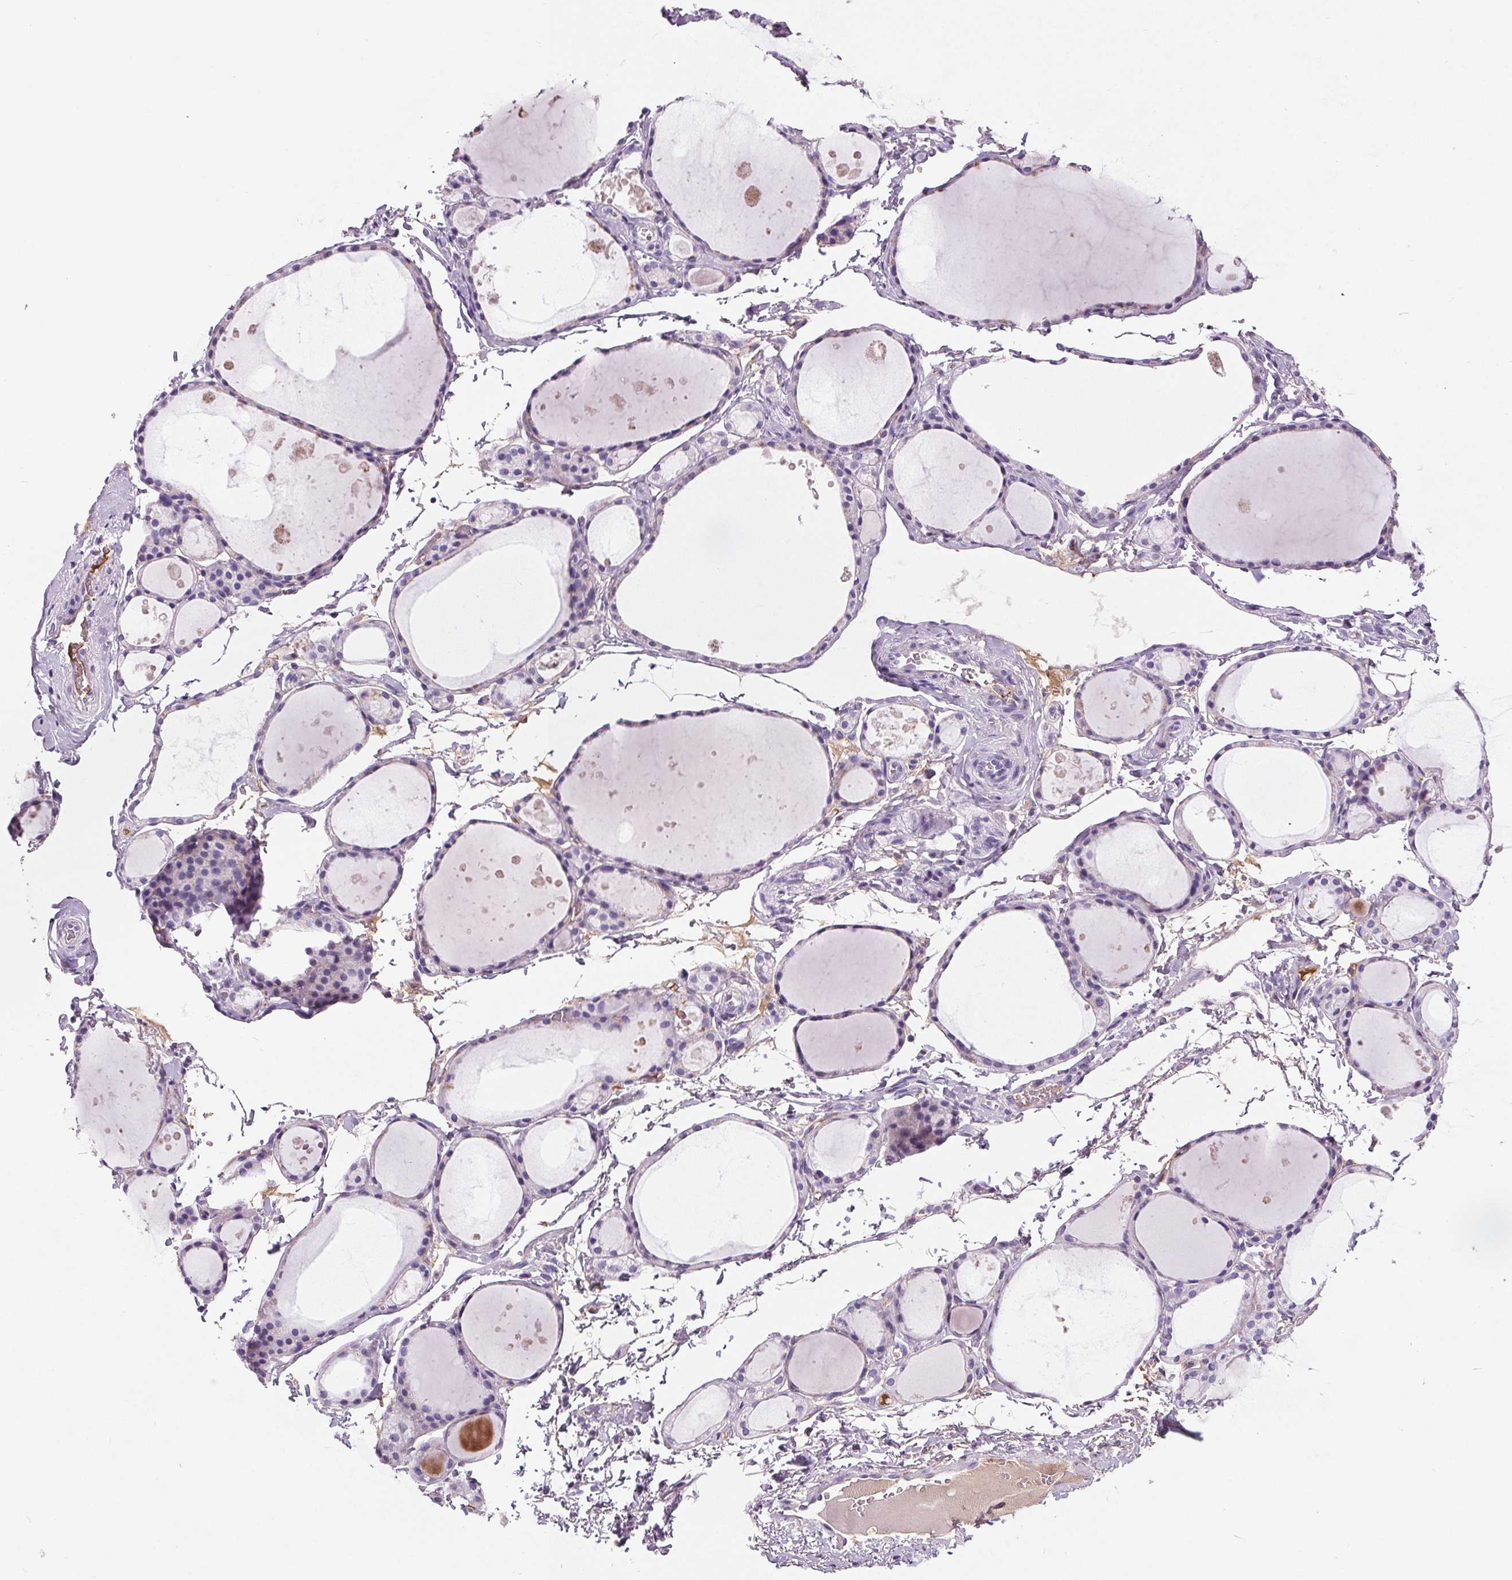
{"staining": {"intensity": "negative", "quantity": "none", "location": "none"}, "tissue": "thyroid gland", "cell_type": "Glandular cells", "image_type": "normal", "snomed": [{"axis": "morphology", "description": "Normal tissue, NOS"}, {"axis": "topography", "description": "Thyroid gland"}], "caption": "DAB (3,3'-diaminobenzidine) immunohistochemical staining of normal thyroid gland exhibits no significant staining in glandular cells. Brightfield microscopy of immunohistochemistry stained with DAB (brown) and hematoxylin (blue), captured at high magnification.", "gene": "CD5L", "patient": {"sex": "male", "age": 68}}